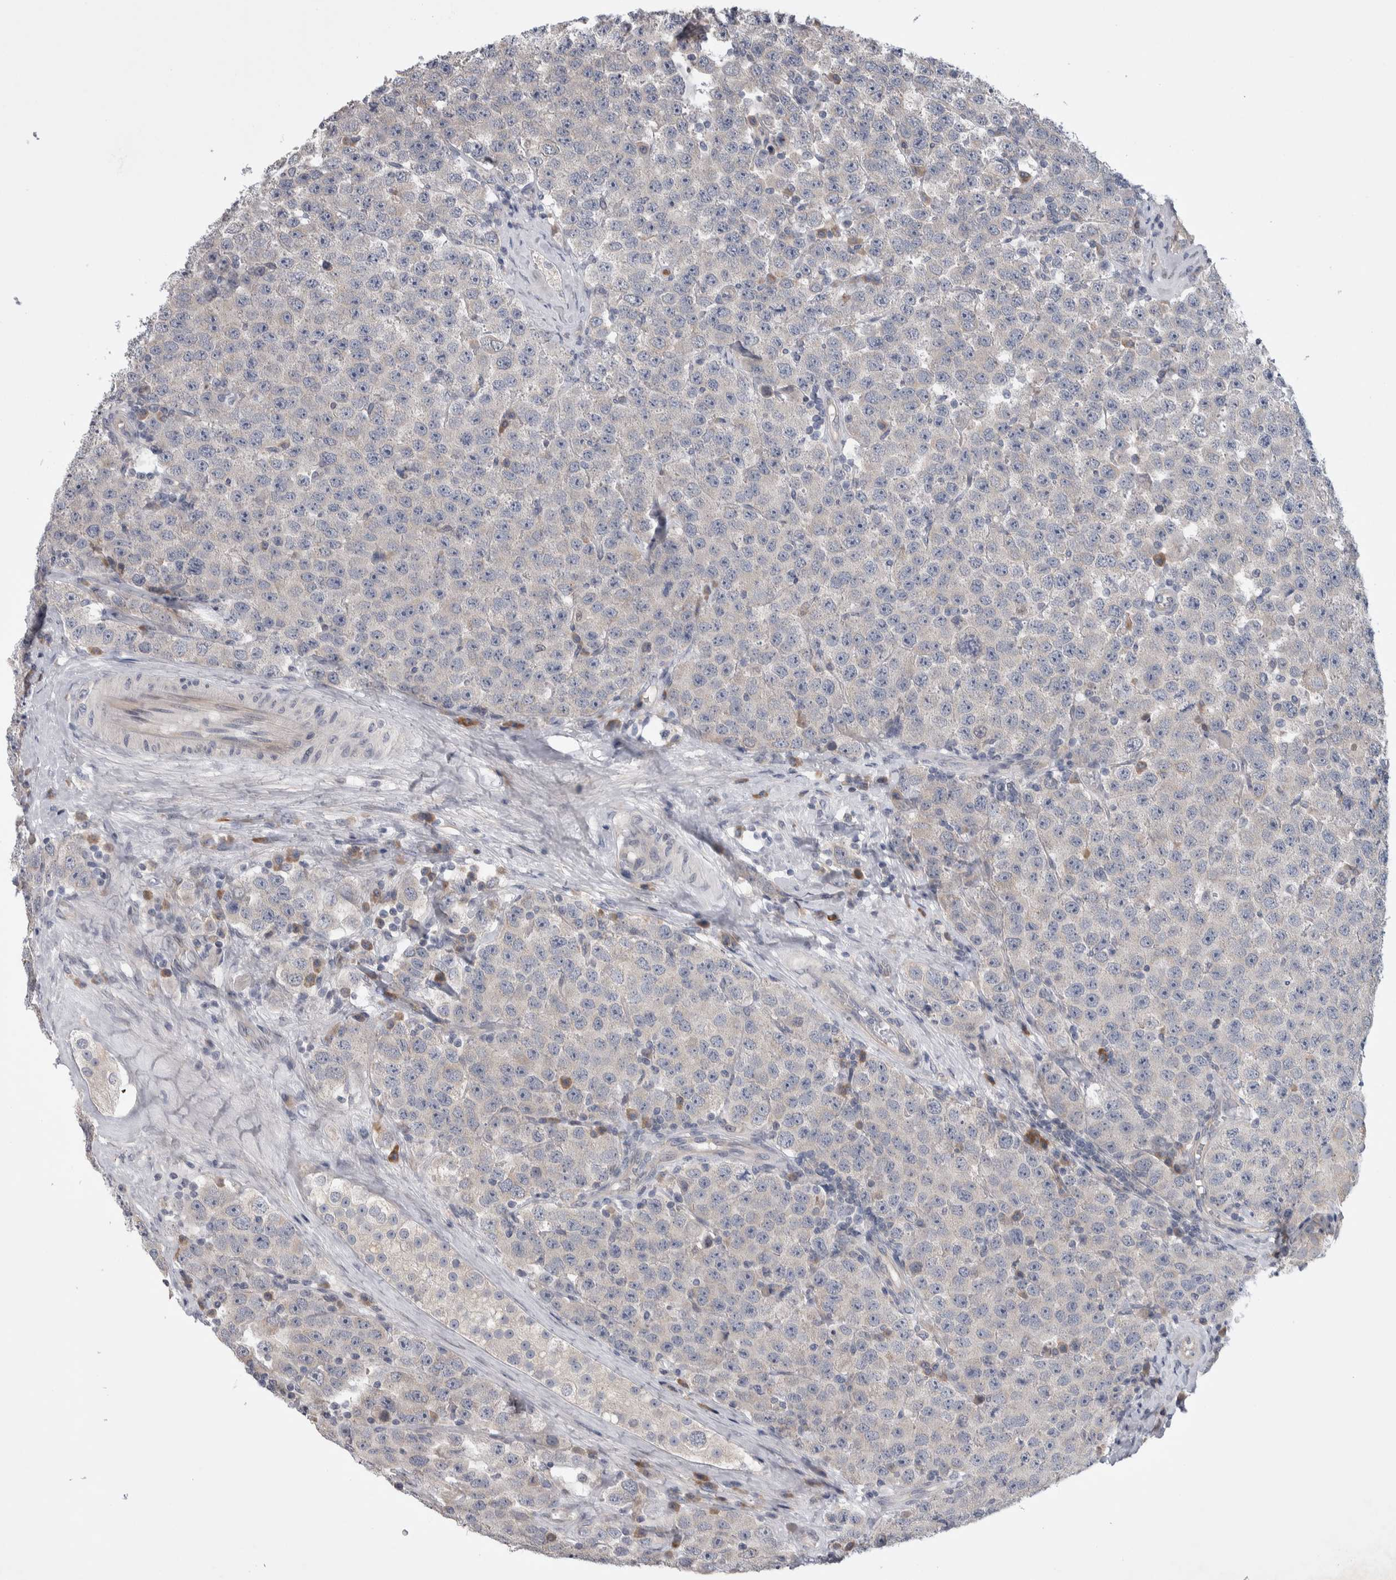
{"staining": {"intensity": "negative", "quantity": "none", "location": "none"}, "tissue": "testis cancer", "cell_type": "Tumor cells", "image_type": "cancer", "snomed": [{"axis": "morphology", "description": "Seminoma, NOS"}, {"axis": "topography", "description": "Testis"}], "caption": "Human seminoma (testis) stained for a protein using immunohistochemistry (IHC) demonstrates no expression in tumor cells.", "gene": "IBTK", "patient": {"sex": "male", "age": 28}}